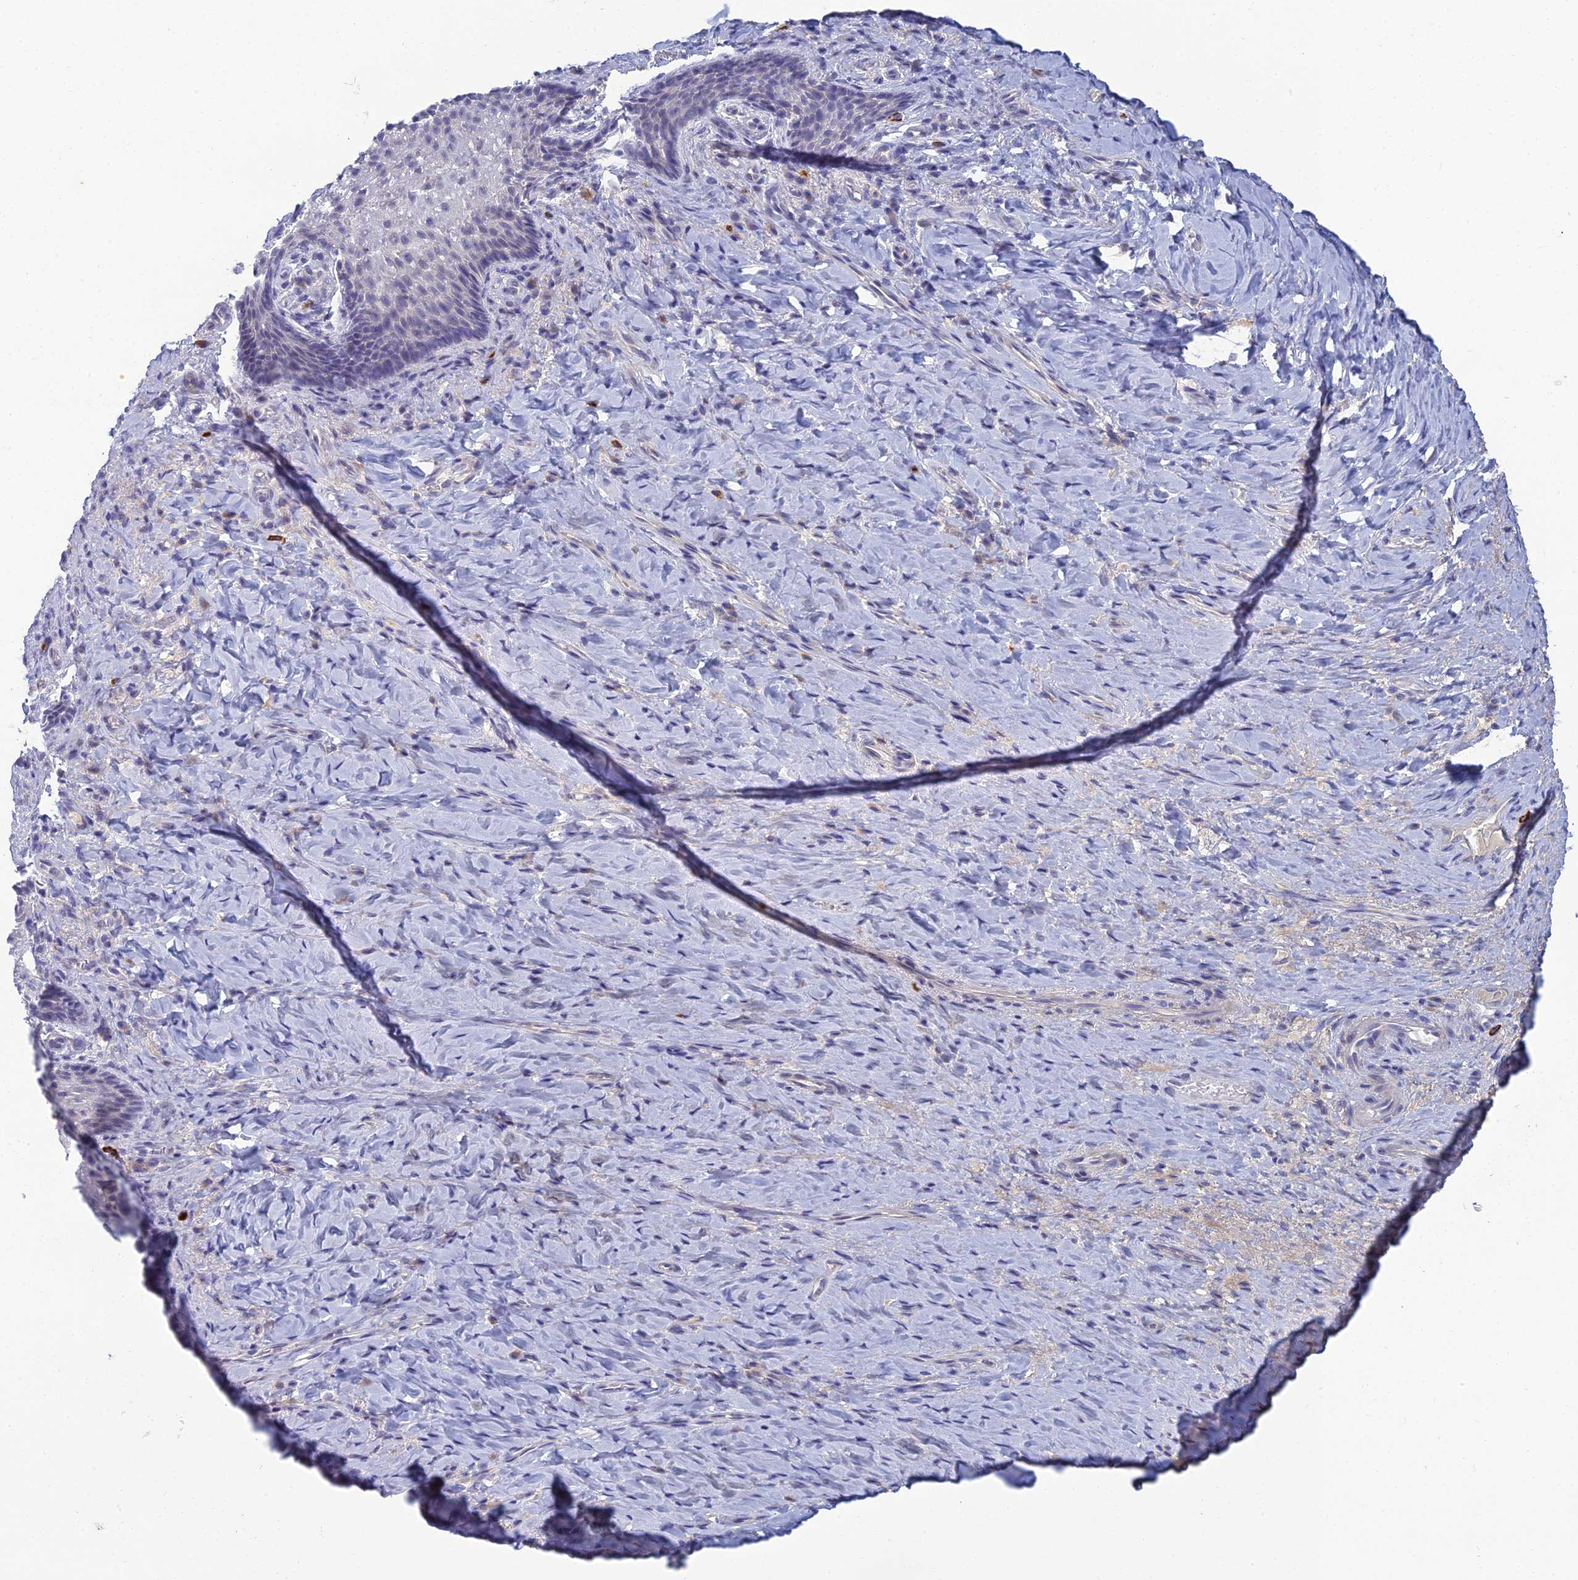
{"staining": {"intensity": "negative", "quantity": "none", "location": "none"}, "tissue": "vagina", "cell_type": "Squamous epithelial cells", "image_type": "normal", "snomed": [{"axis": "morphology", "description": "Normal tissue, NOS"}, {"axis": "topography", "description": "Vagina"}], "caption": "The photomicrograph exhibits no significant staining in squamous epithelial cells of vagina. (Stains: DAB immunohistochemistry with hematoxylin counter stain, Microscopy: brightfield microscopy at high magnification).", "gene": "MUC13", "patient": {"sex": "female", "age": 60}}